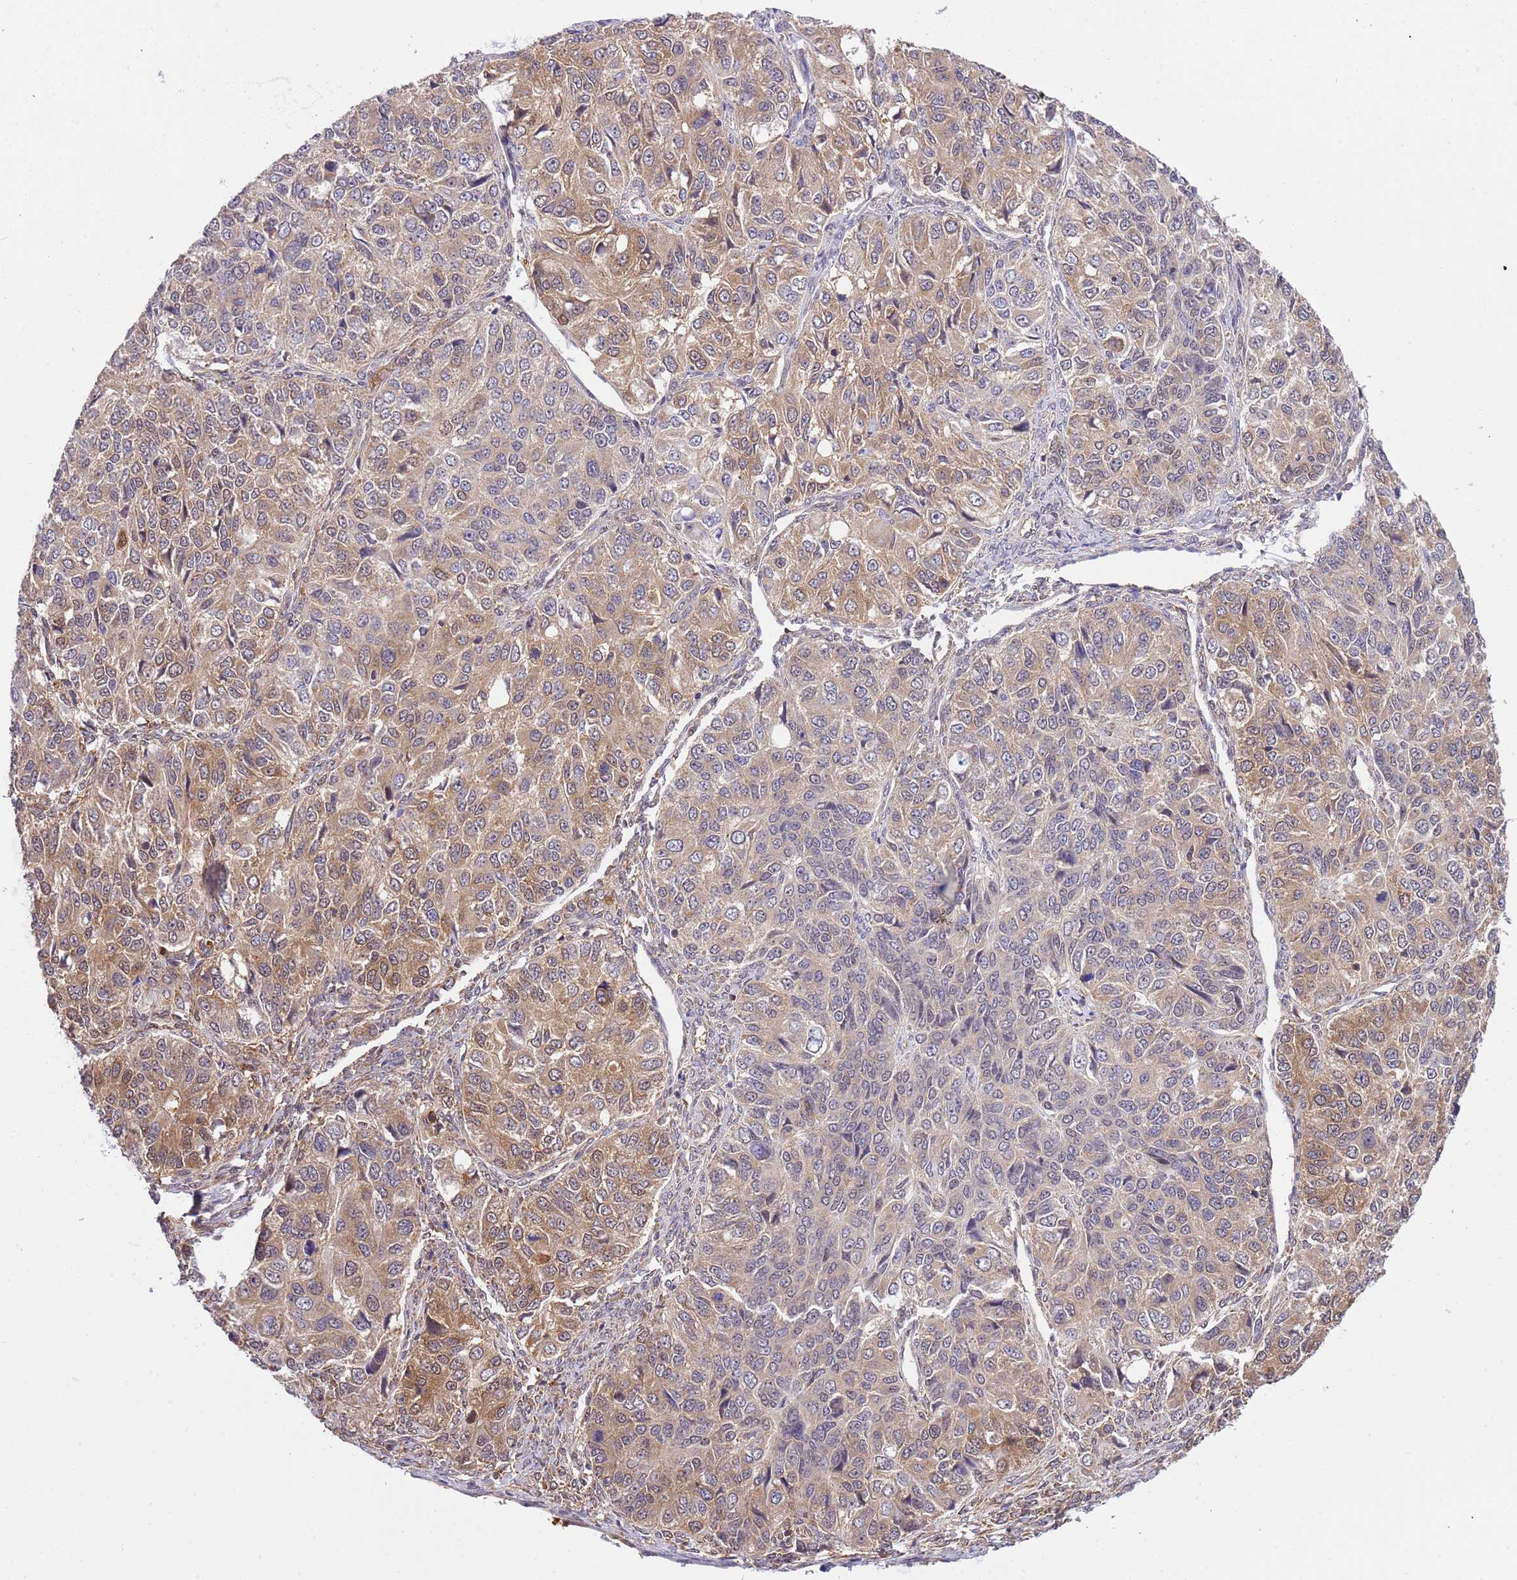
{"staining": {"intensity": "moderate", "quantity": "25%-75%", "location": "cytoplasmic/membranous"}, "tissue": "ovarian cancer", "cell_type": "Tumor cells", "image_type": "cancer", "snomed": [{"axis": "morphology", "description": "Carcinoma, endometroid"}, {"axis": "topography", "description": "Ovary"}], "caption": "A micrograph of ovarian cancer stained for a protein shows moderate cytoplasmic/membranous brown staining in tumor cells.", "gene": "STIP1", "patient": {"sex": "female", "age": 51}}